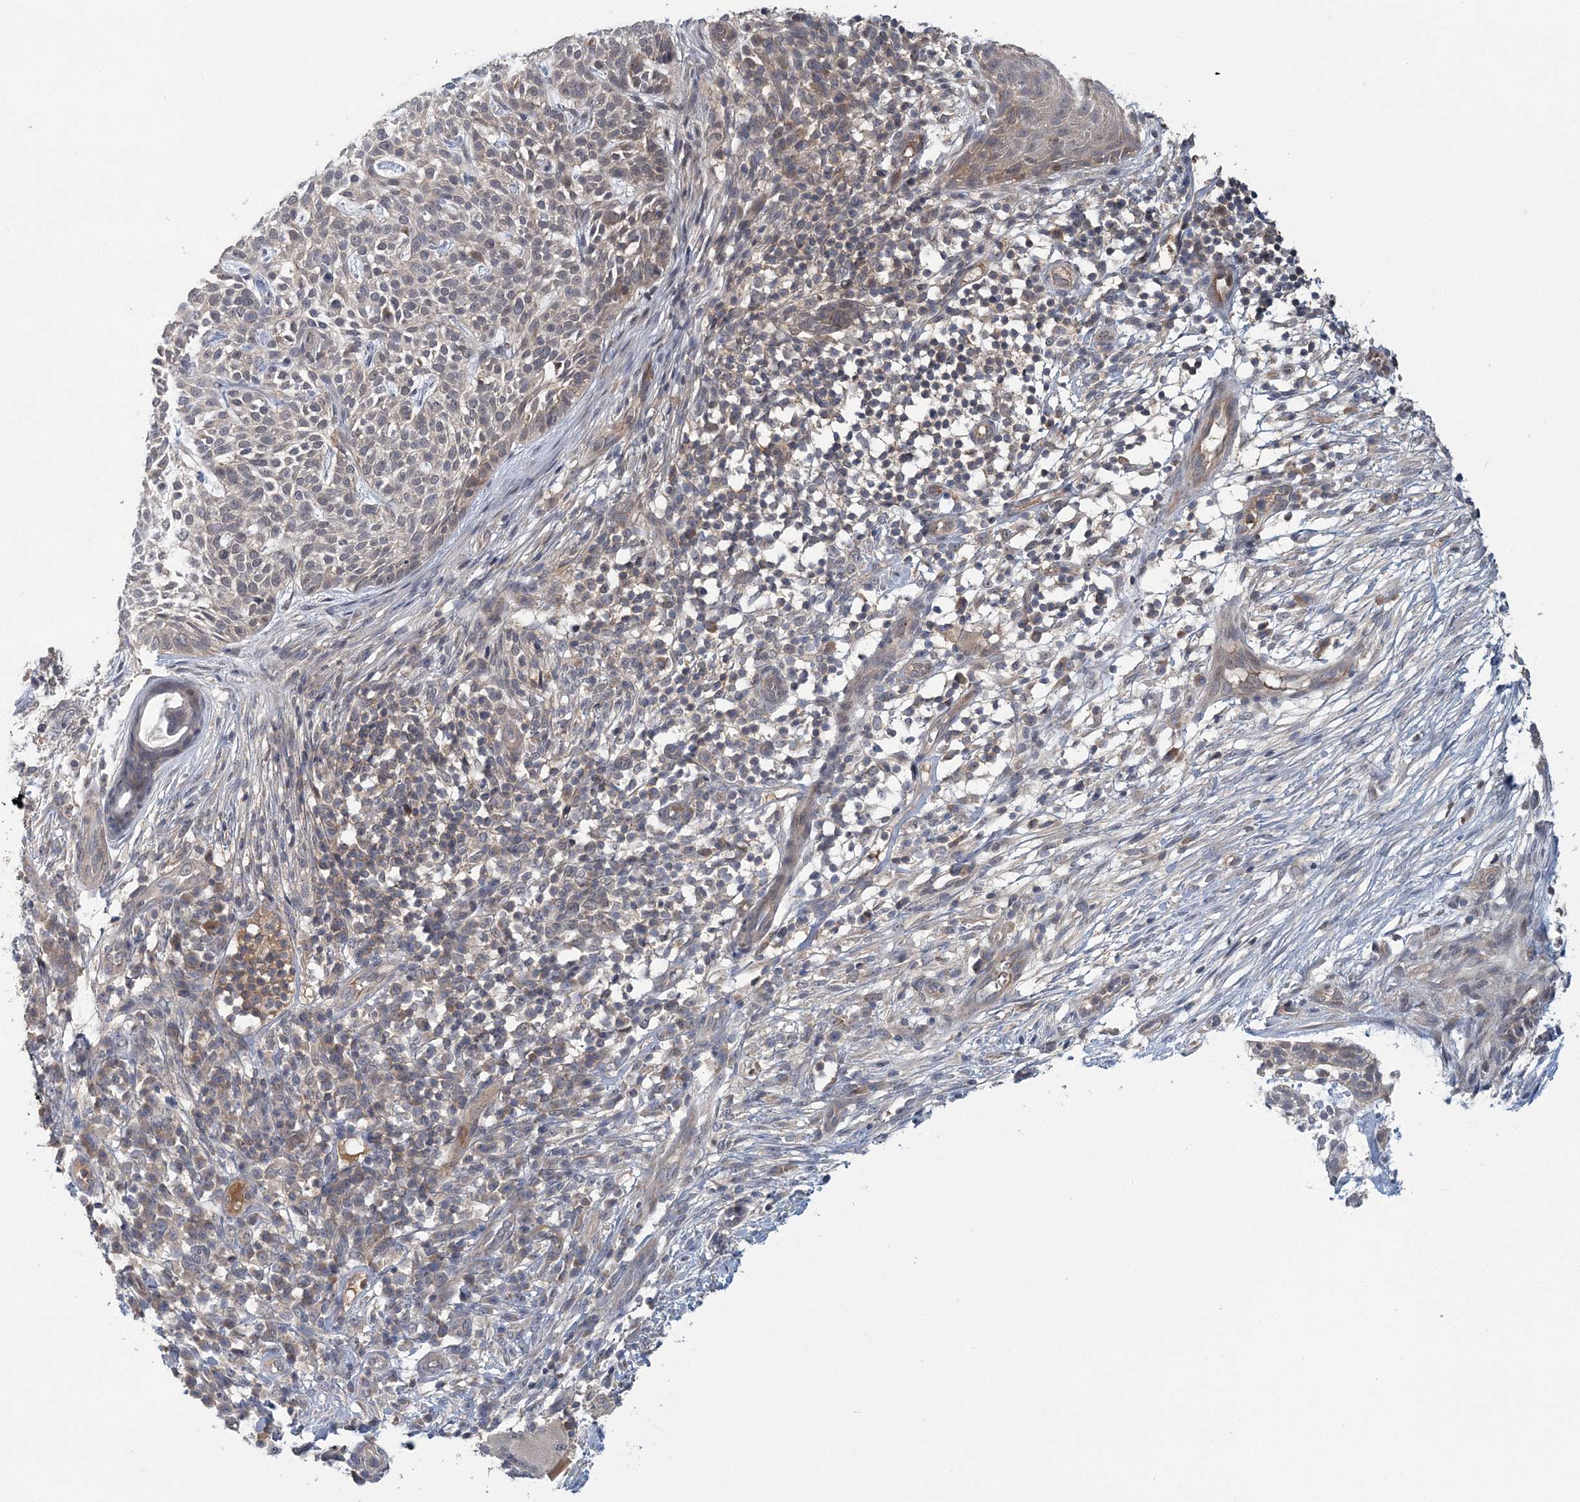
{"staining": {"intensity": "weak", "quantity": "<25%", "location": "cytoplasmic/membranous"}, "tissue": "skin cancer", "cell_type": "Tumor cells", "image_type": "cancer", "snomed": [{"axis": "morphology", "description": "Basal cell carcinoma"}, {"axis": "topography", "description": "Skin"}], "caption": "A photomicrograph of skin cancer stained for a protein displays no brown staining in tumor cells.", "gene": "RNF25", "patient": {"sex": "female", "age": 64}}